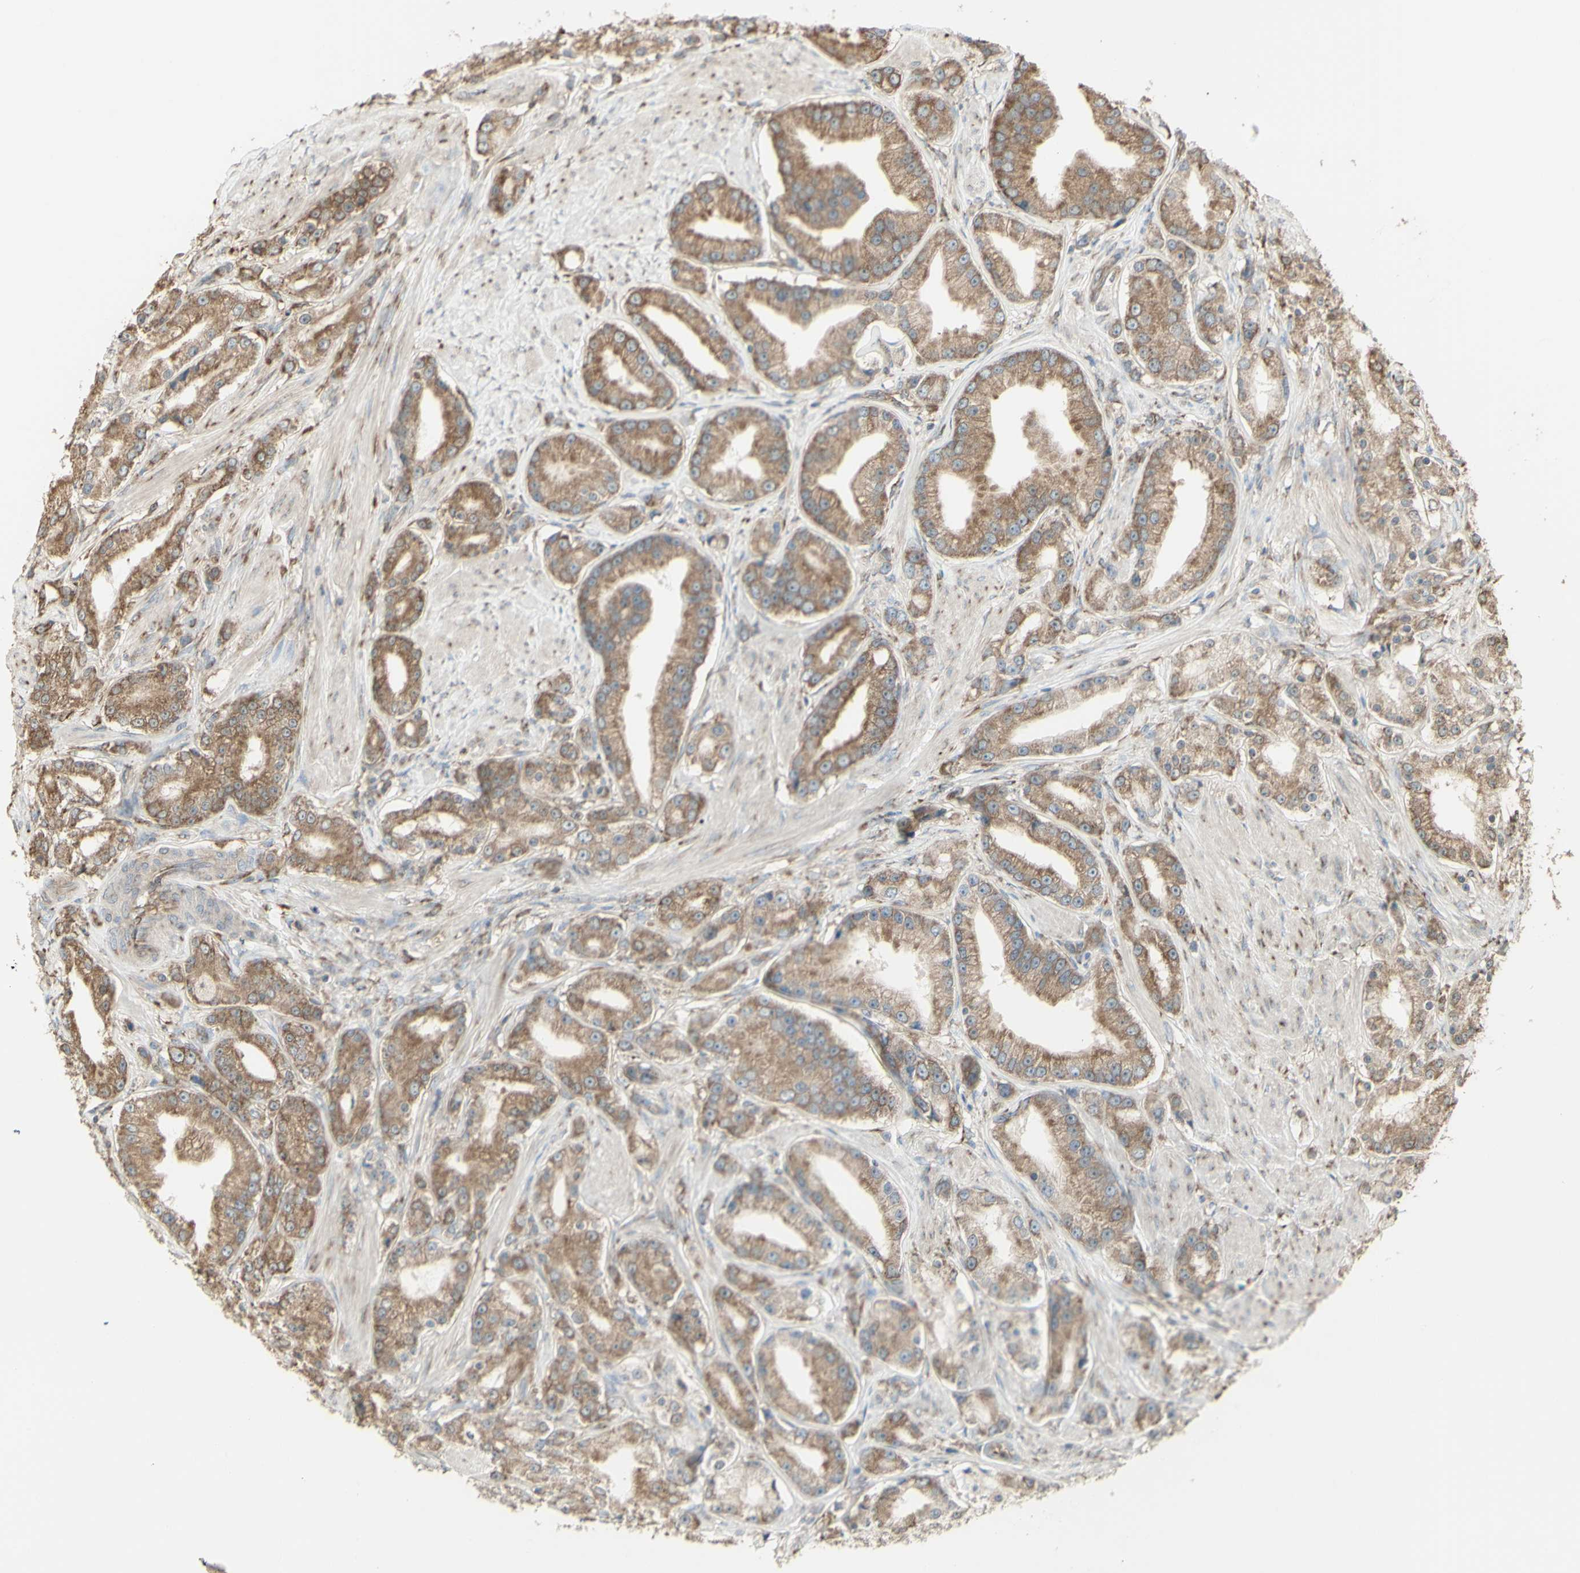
{"staining": {"intensity": "moderate", "quantity": ">75%", "location": "cytoplasmic/membranous"}, "tissue": "prostate cancer", "cell_type": "Tumor cells", "image_type": "cancer", "snomed": [{"axis": "morphology", "description": "Adenocarcinoma, Low grade"}, {"axis": "topography", "description": "Prostate"}], "caption": "Moderate cytoplasmic/membranous staining for a protein is identified in approximately >75% of tumor cells of prostate cancer (adenocarcinoma (low-grade)) using immunohistochemistry.", "gene": "EEF1B2", "patient": {"sex": "male", "age": 63}}